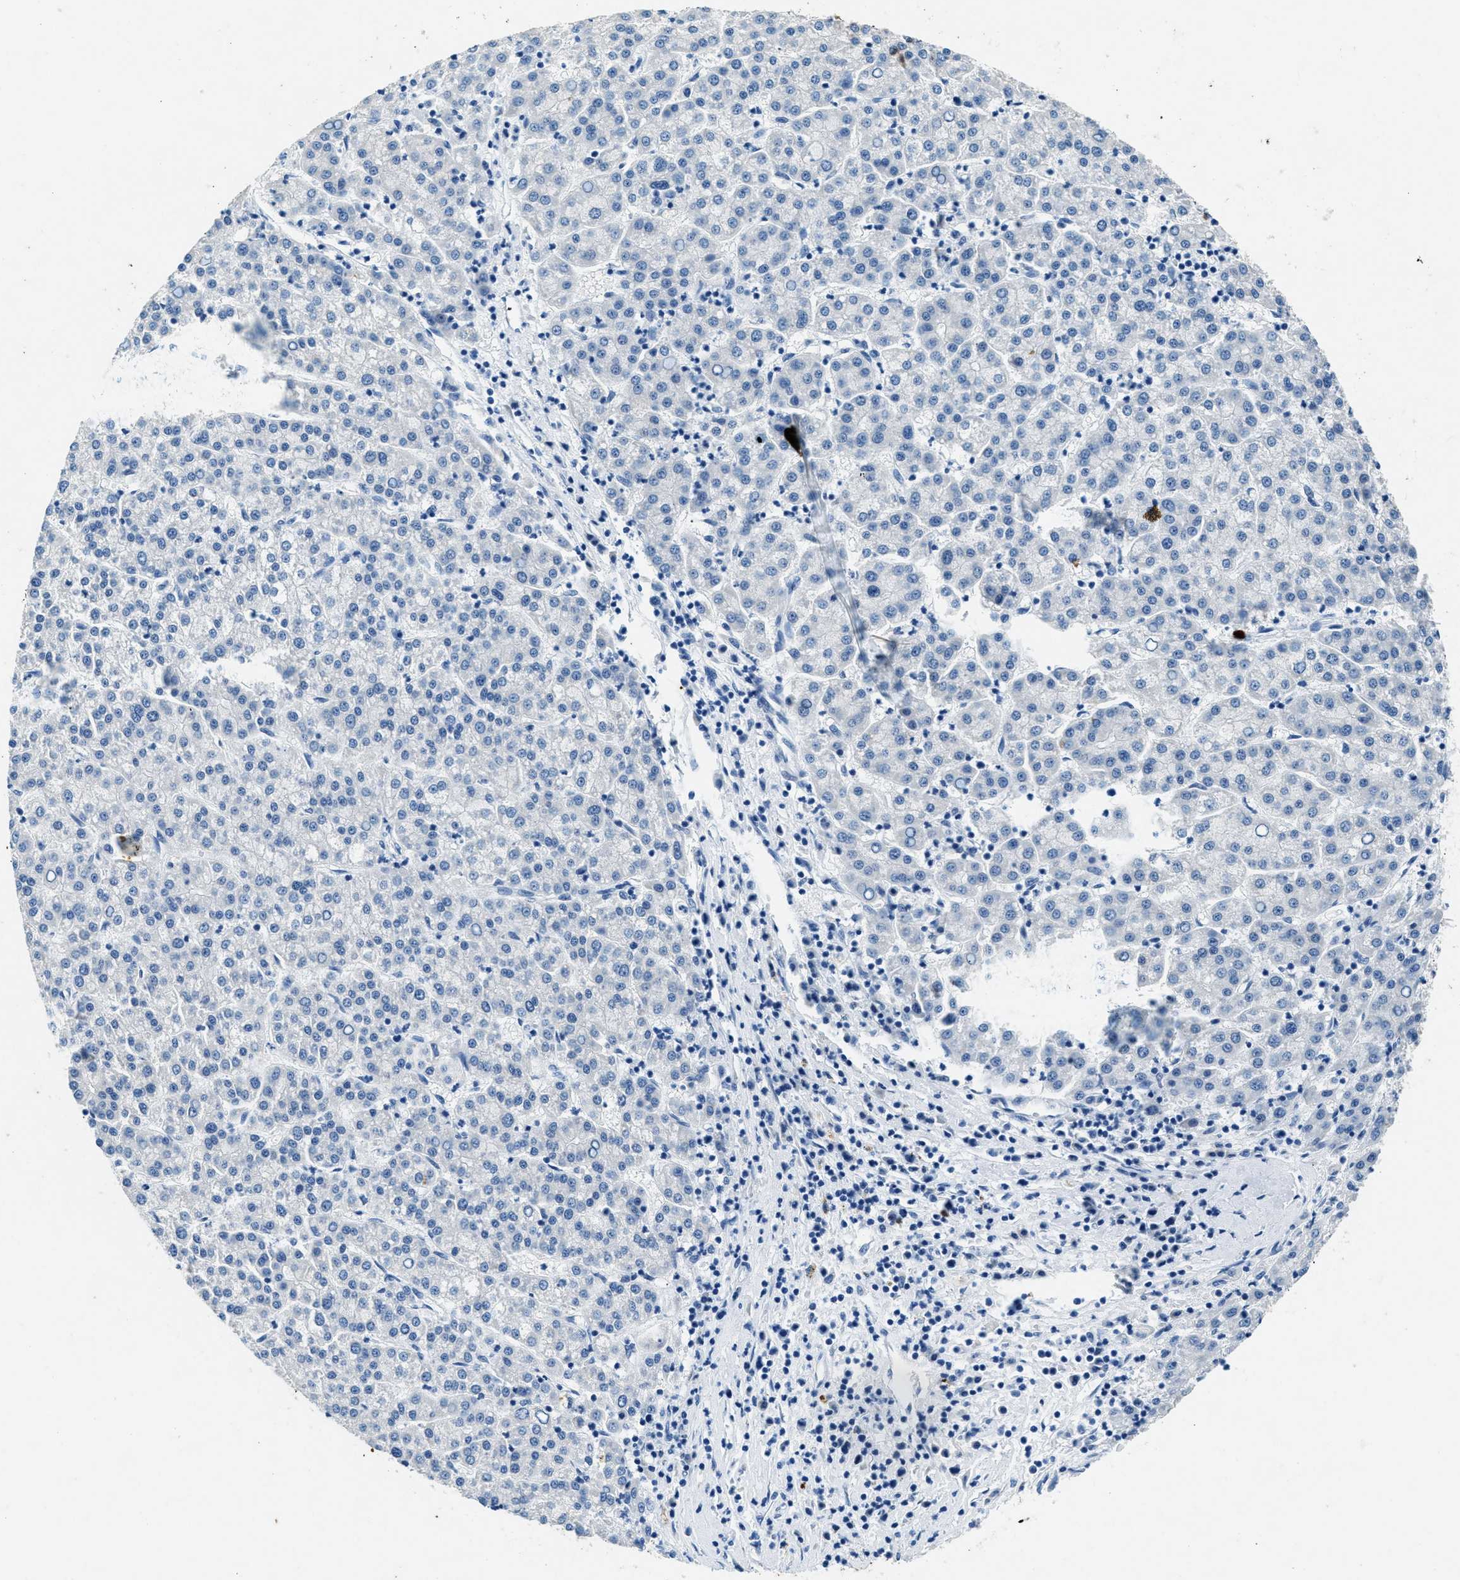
{"staining": {"intensity": "negative", "quantity": "none", "location": "none"}, "tissue": "liver cancer", "cell_type": "Tumor cells", "image_type": "cancer", "snomed": [{"axis": "morphology", "description": "Carcinoma, Hepatocellular, NOS"}, {"axis": "topography", "description": "Liver"}], "caption": "High power microscopy micrograph of an IHC histopathology image of liver hepatocellular carcinoma, revealing no significant expression in tumor cells.", "gene": "CFAP20", "patient": {"sex": "female", "age": 58}}